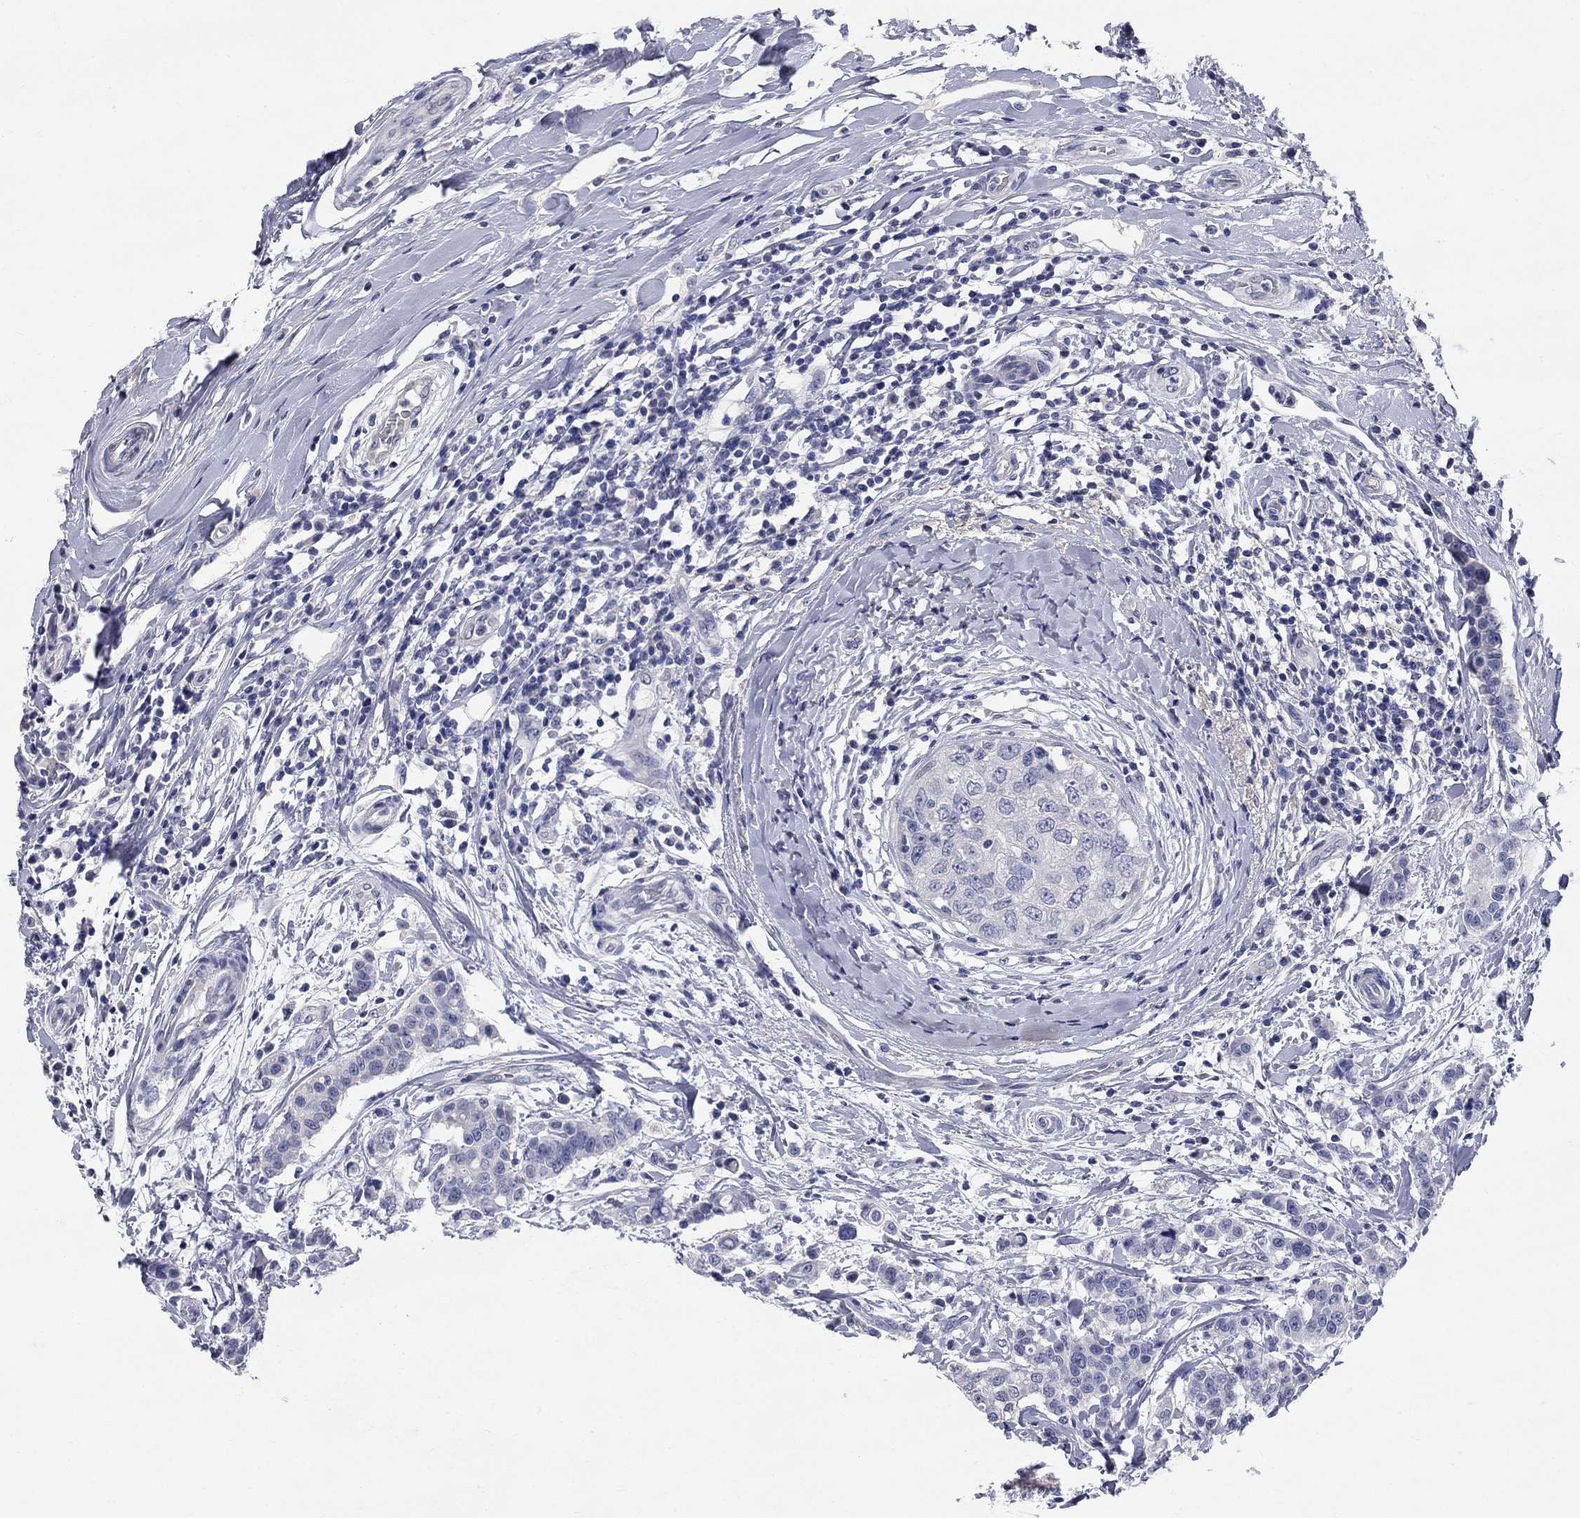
{"staining": {"intensity": "negative", "quantity": "none", "location": "none"}, "tissue": "breast cancer", "cell_type": "Tumor cells", "image_type": "cancer", "snomed": [{"axis": "morphology", "description": "Duct carcinoma"}, {"axis": "topography", "description": "Breast"}], "caption": "The photomicrograph reveals no significant expression in tumor cells of breast cancer. (Stains: DAB immunohistochemistry with hematoxylin counter stain, Microscopy: brightfield microscopy at high magnification).", "gene": "SYT12", "patient": {"sex": "female", "age": 27}}